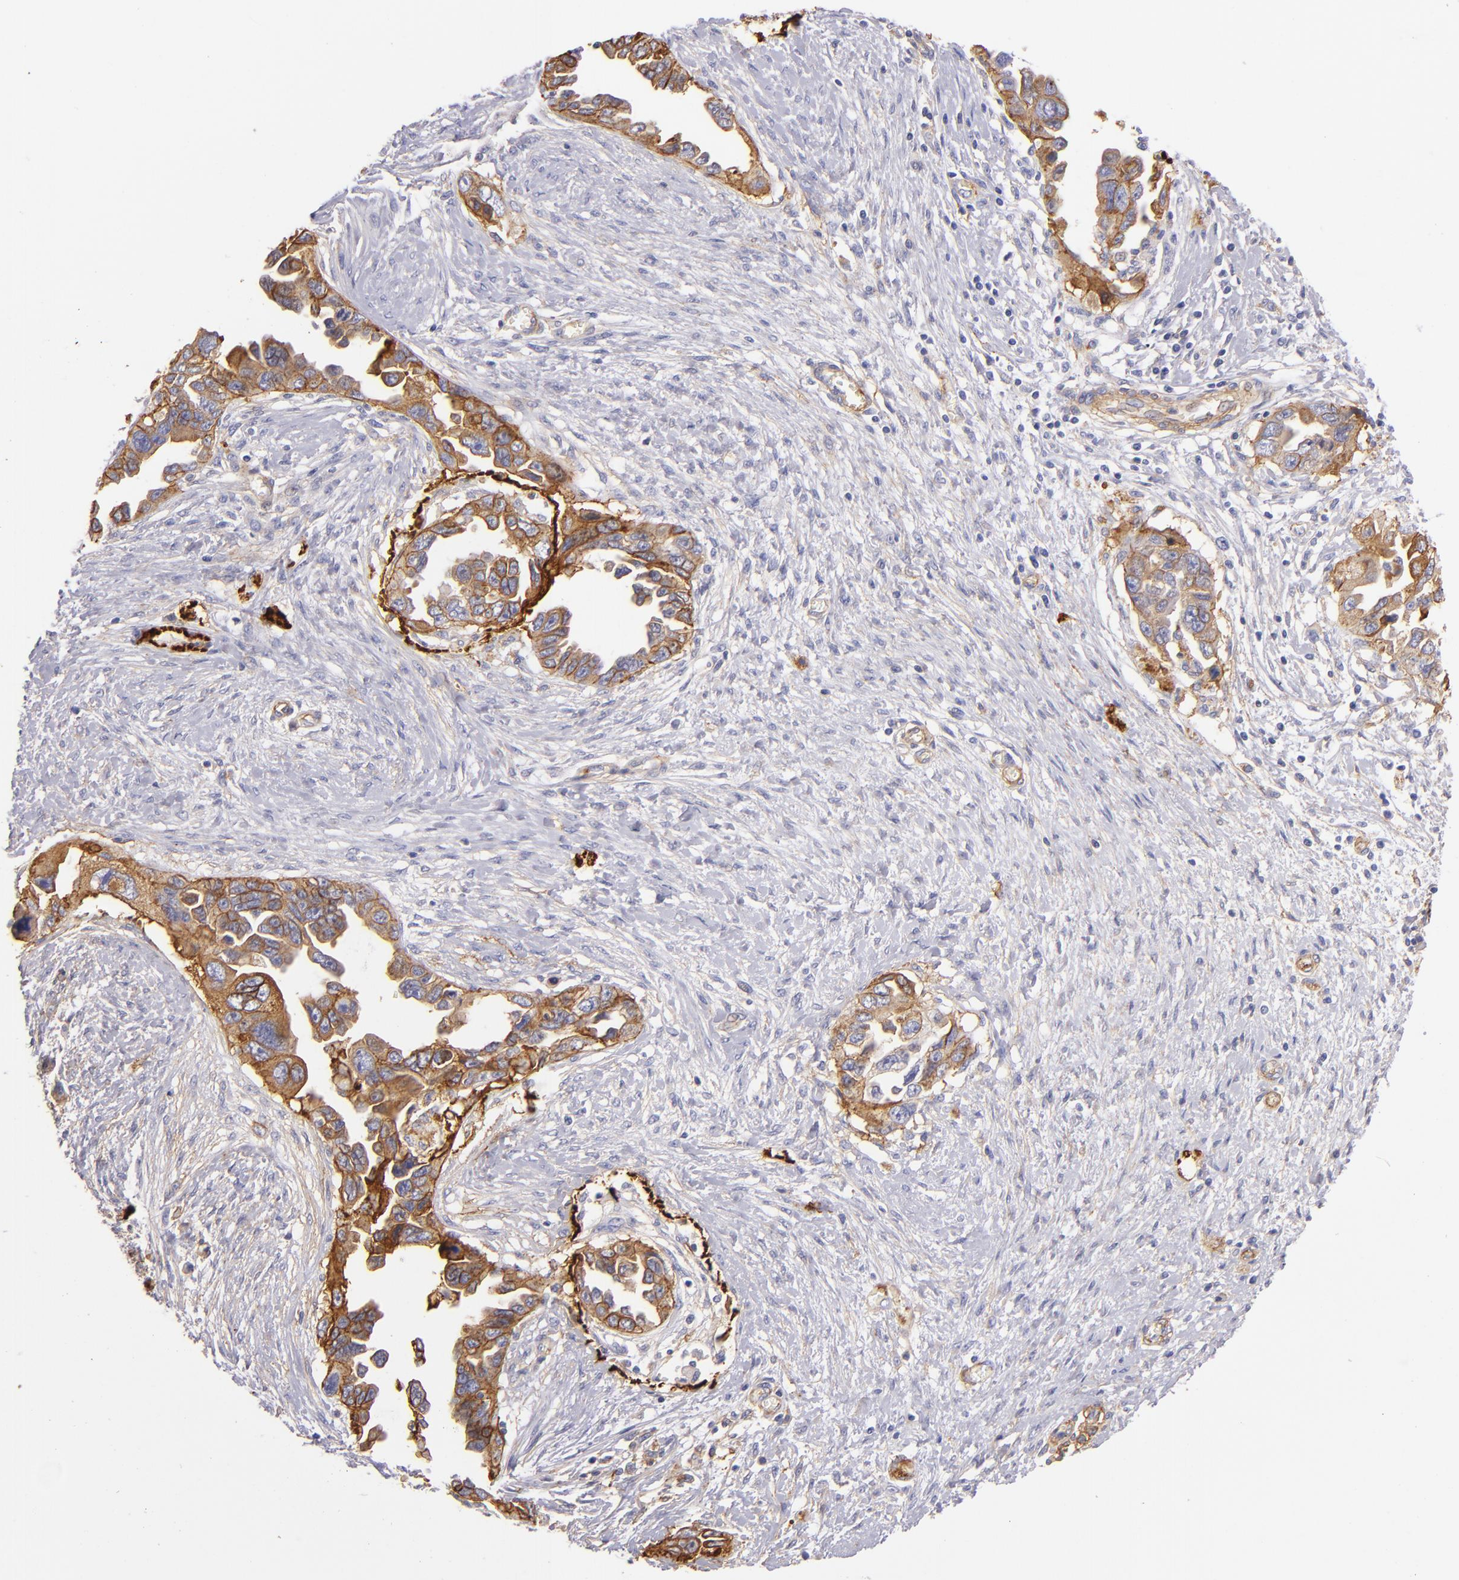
{"staining": {"intensity": "moderate", "quantity": ">75%", "location": "cytoplasmic/membranous"}, "tissue": "ovarian cancer", "cell_type": "Tumor cells", "image_type": "cancer", "snomed": [{"axis": "morphology", "description": "Cystadenocarcinoma, serous, NOS"}, {"axis": "topography", "description": "Ovary"}], "caption": "Serous cystadenocarcinoma (ovarian) stained for a protein (brown) displays moderate cytoplasmic/membranous positive staining in about >75% of tumor cells.", "gene": "CD151", "patient": {"sex": "female", "age": 63}}